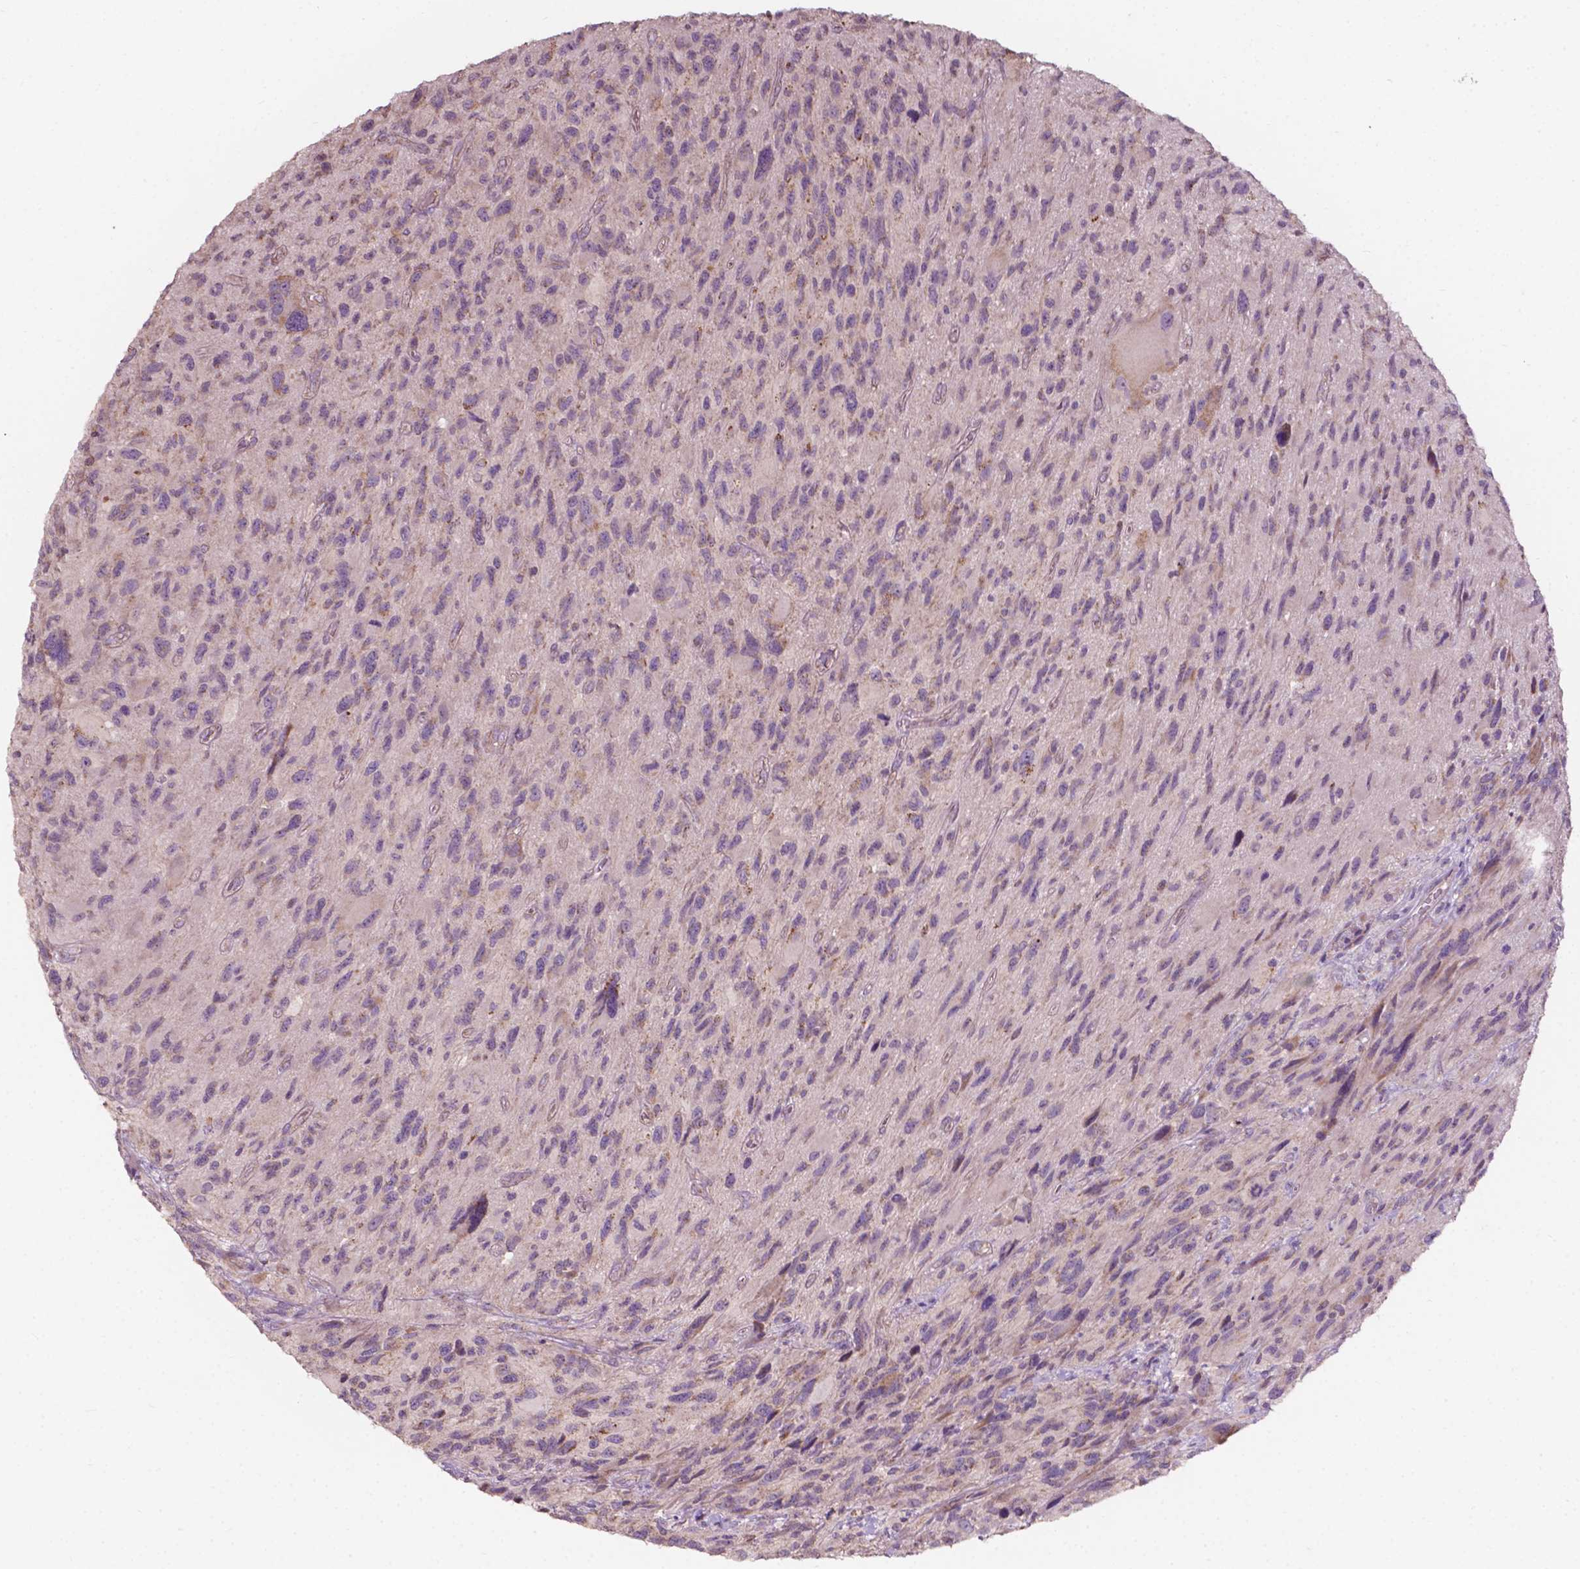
{"staining": {"intensity": "weak", "quantity": "<25%", "location": "cytoplasmic/membranous"}, "tissue": "glioma", "cell_type": "Tumor cells", "image_type": "cancer", "snomed": [{"axis": "morphology", "description": "Glioma, malignant, NOS"}, {"axis": "morphology", "description": "Glioma, malignant, High grade"}, {"axis": "topography", "description": "Brain"}], "caption": "High power microscopy photomicrograph of an IHC histopathology image of glioma, revealing no significant staining in tumor cells.", "gene": "NDUFA10", "patient": {"sex": "female", "age": 71}}